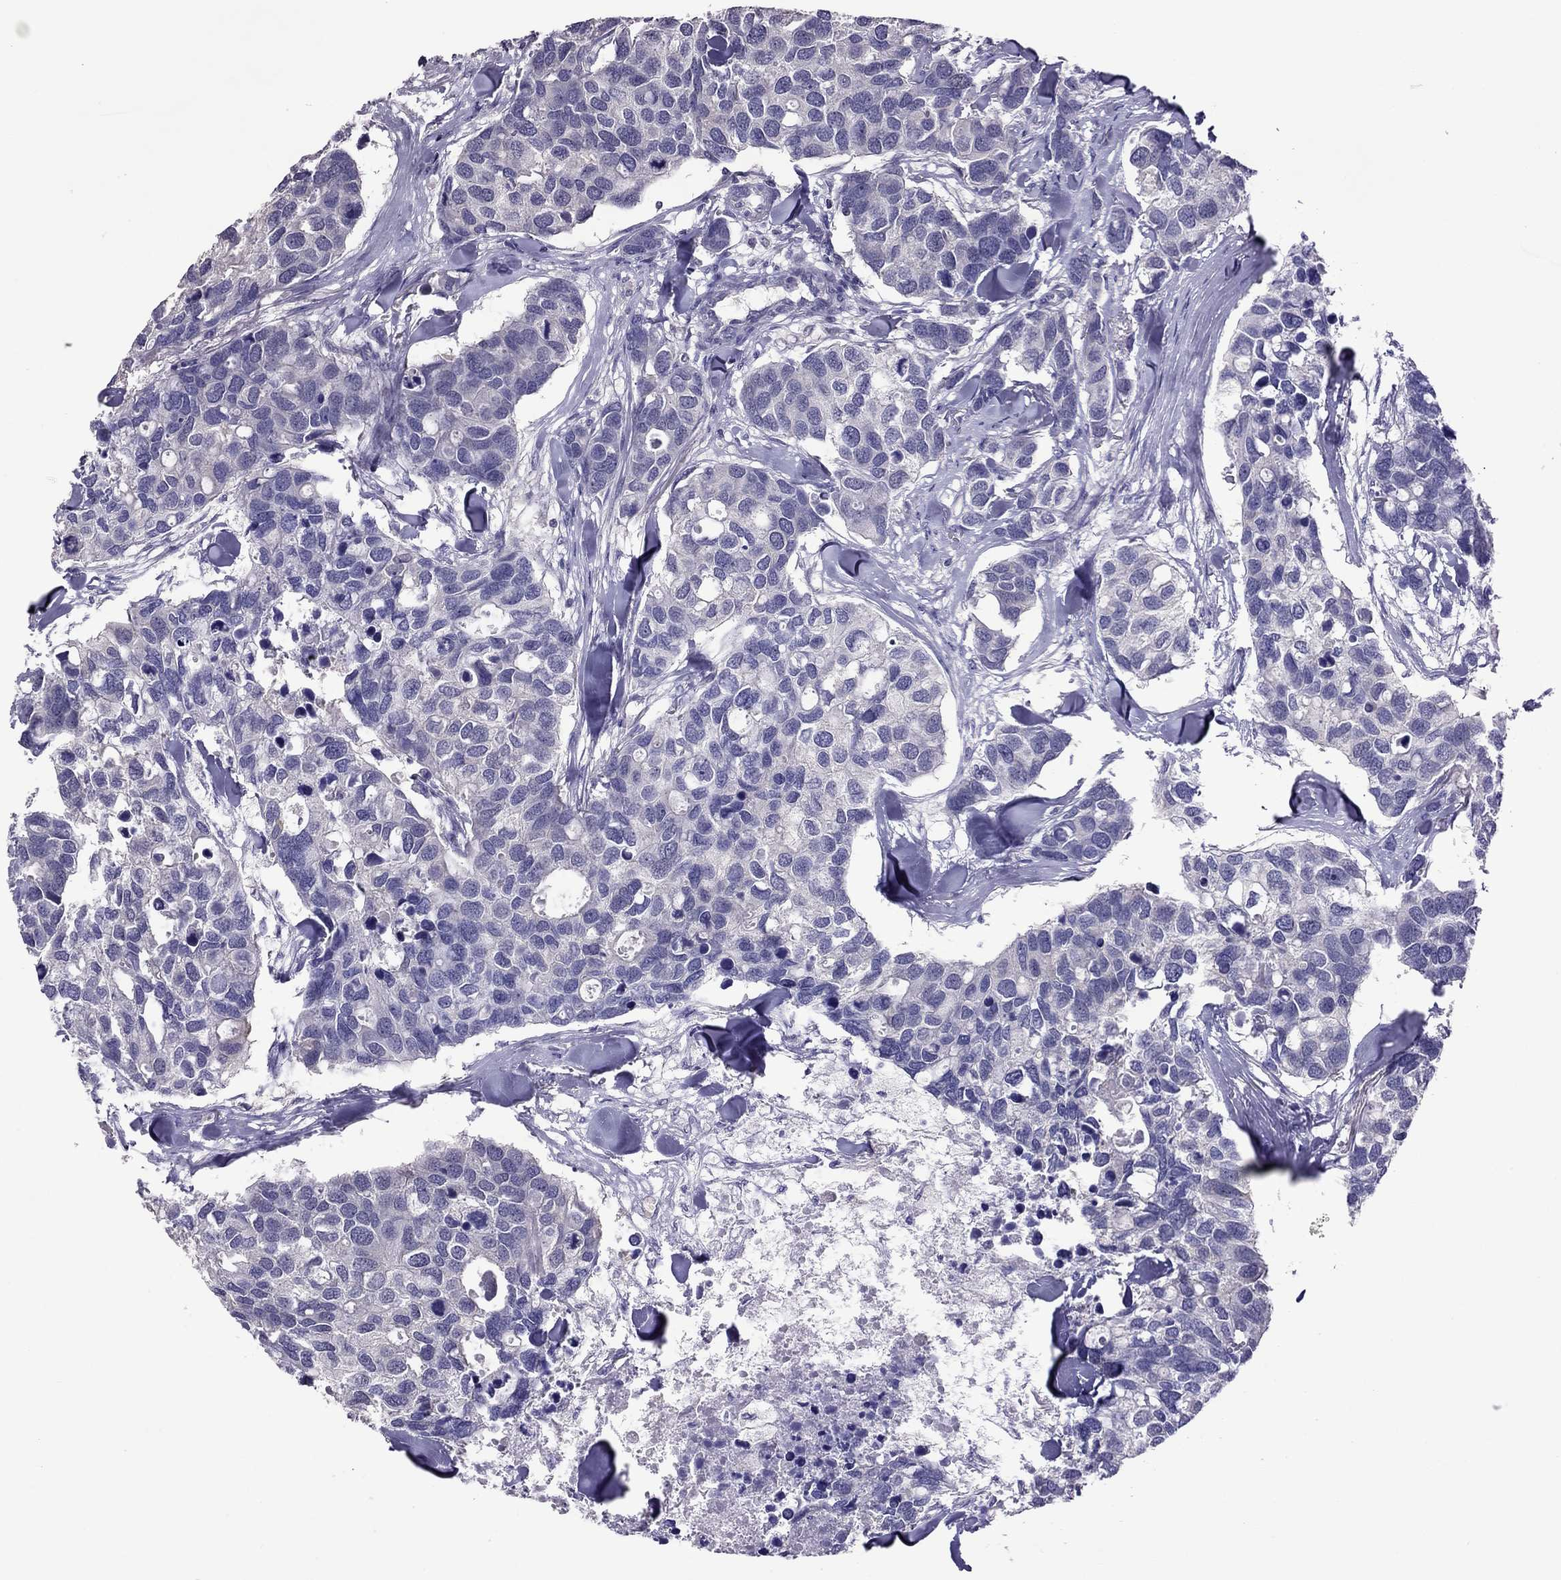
{"staining": {"intensity": "negative", "quantity": "none", "location": "none"}, "tissue": "breast cancer", "cell_type": "Tumor cells", "image_type": "cancer", "snomed": [{"axis": "morphology", "description": "Duct carcinoma"}, {"axis": "topography", "description": "Breast"}], "caption": "IHC image of human breast invasive ductal carcinoma stained for a protein (brown), which demonstrates no staining in tumor cells.", "gene": "LRRC46", "patient": {"sex": "female", "age": 83}}